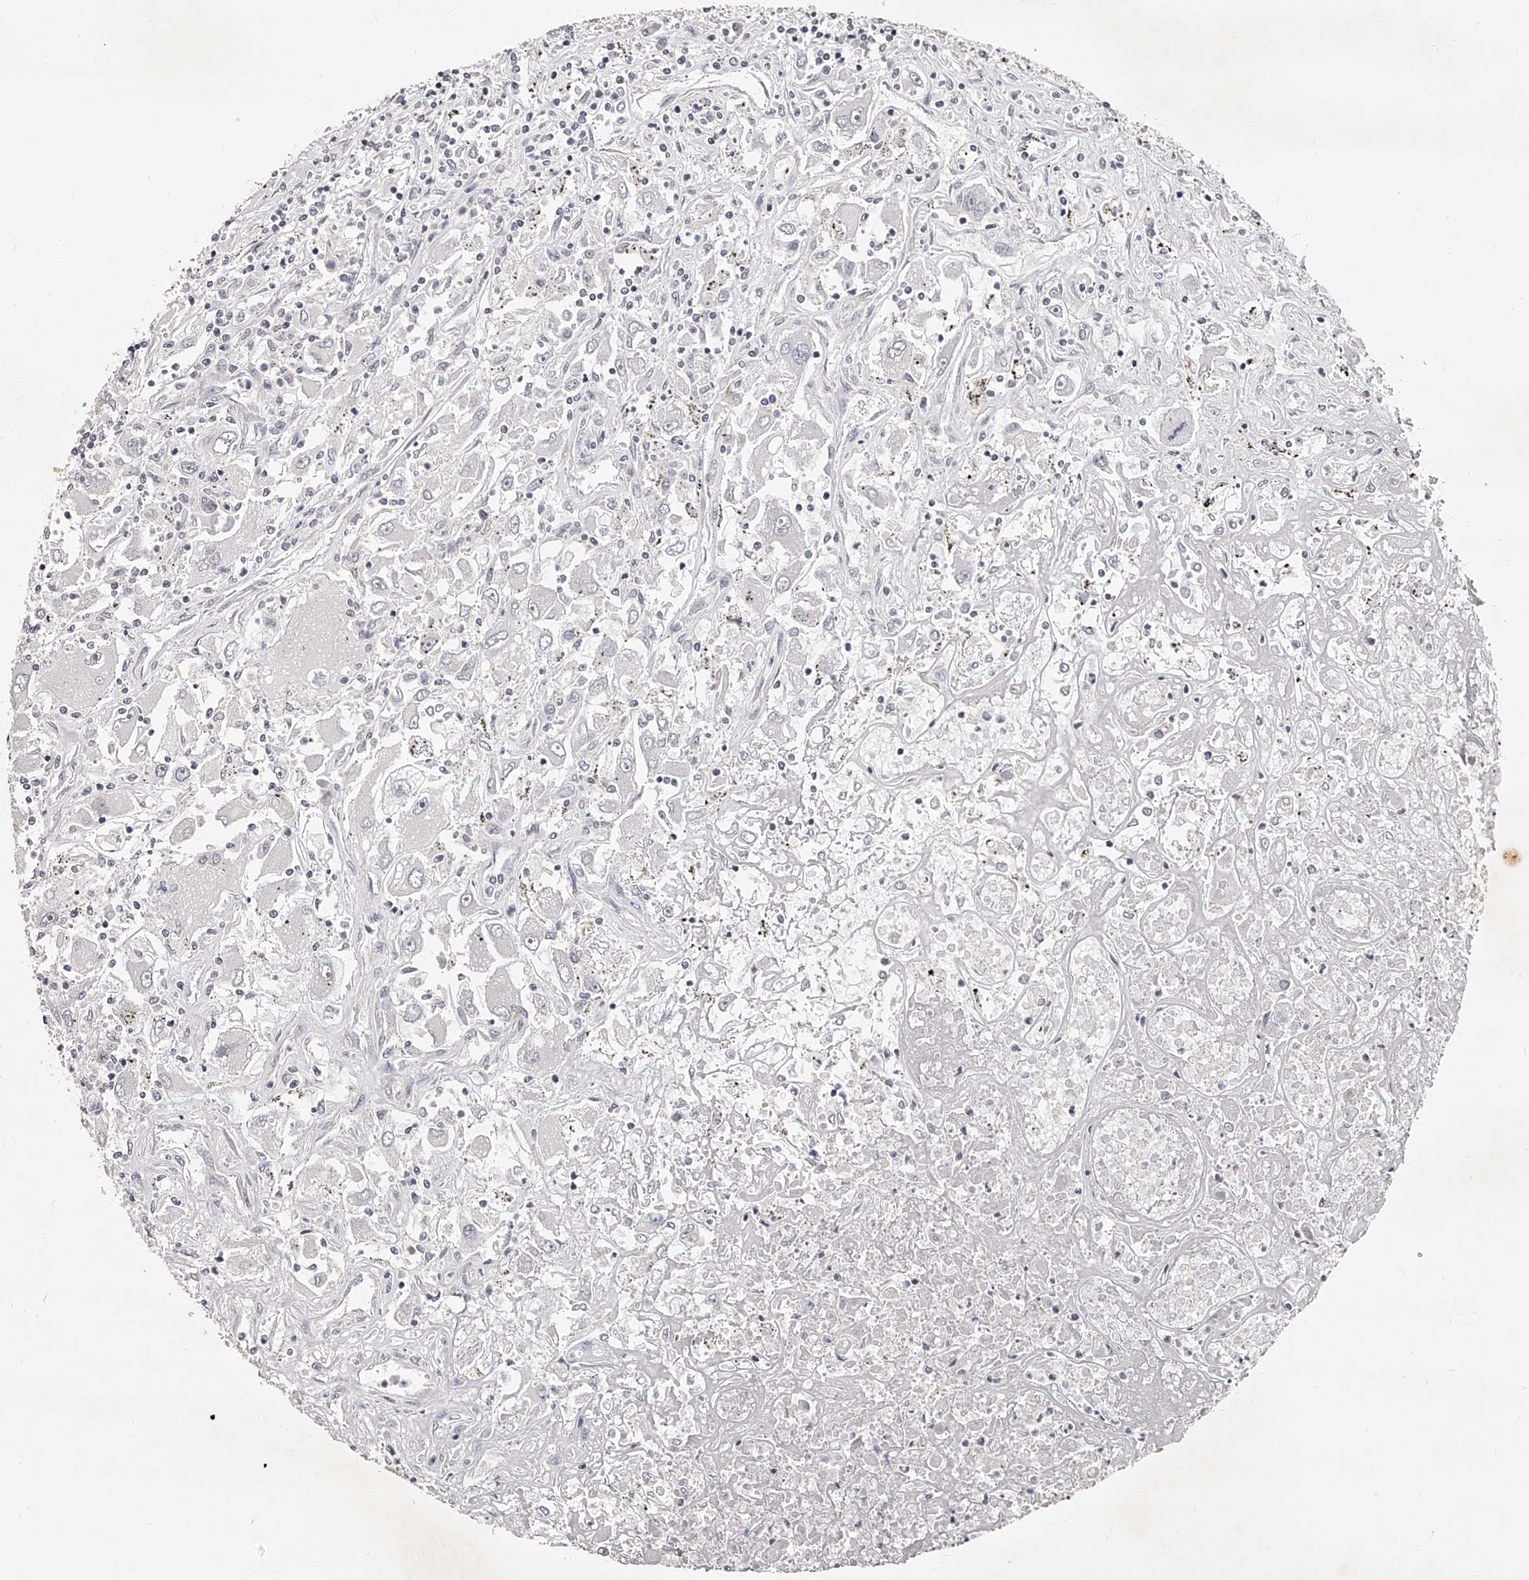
{"staining": {"intensity": "negative", "quantity": "none", "location": "none"}, "tissue": "renal cancer", "cell_type": "Tumor cells", "image_type": "cancer", "snomed": [{"axis": "morphology", "description": "Adenocarcinoma, NOS"}, {"axis": "topography", "description": "Kidney"}], "caption": "Human adenocarcinoma (renal) stained for a protein using IHC exhibits no staining in tumor cells.", "gene": "NT5DC1", "patient": {"sex": "female", "age": 52}}